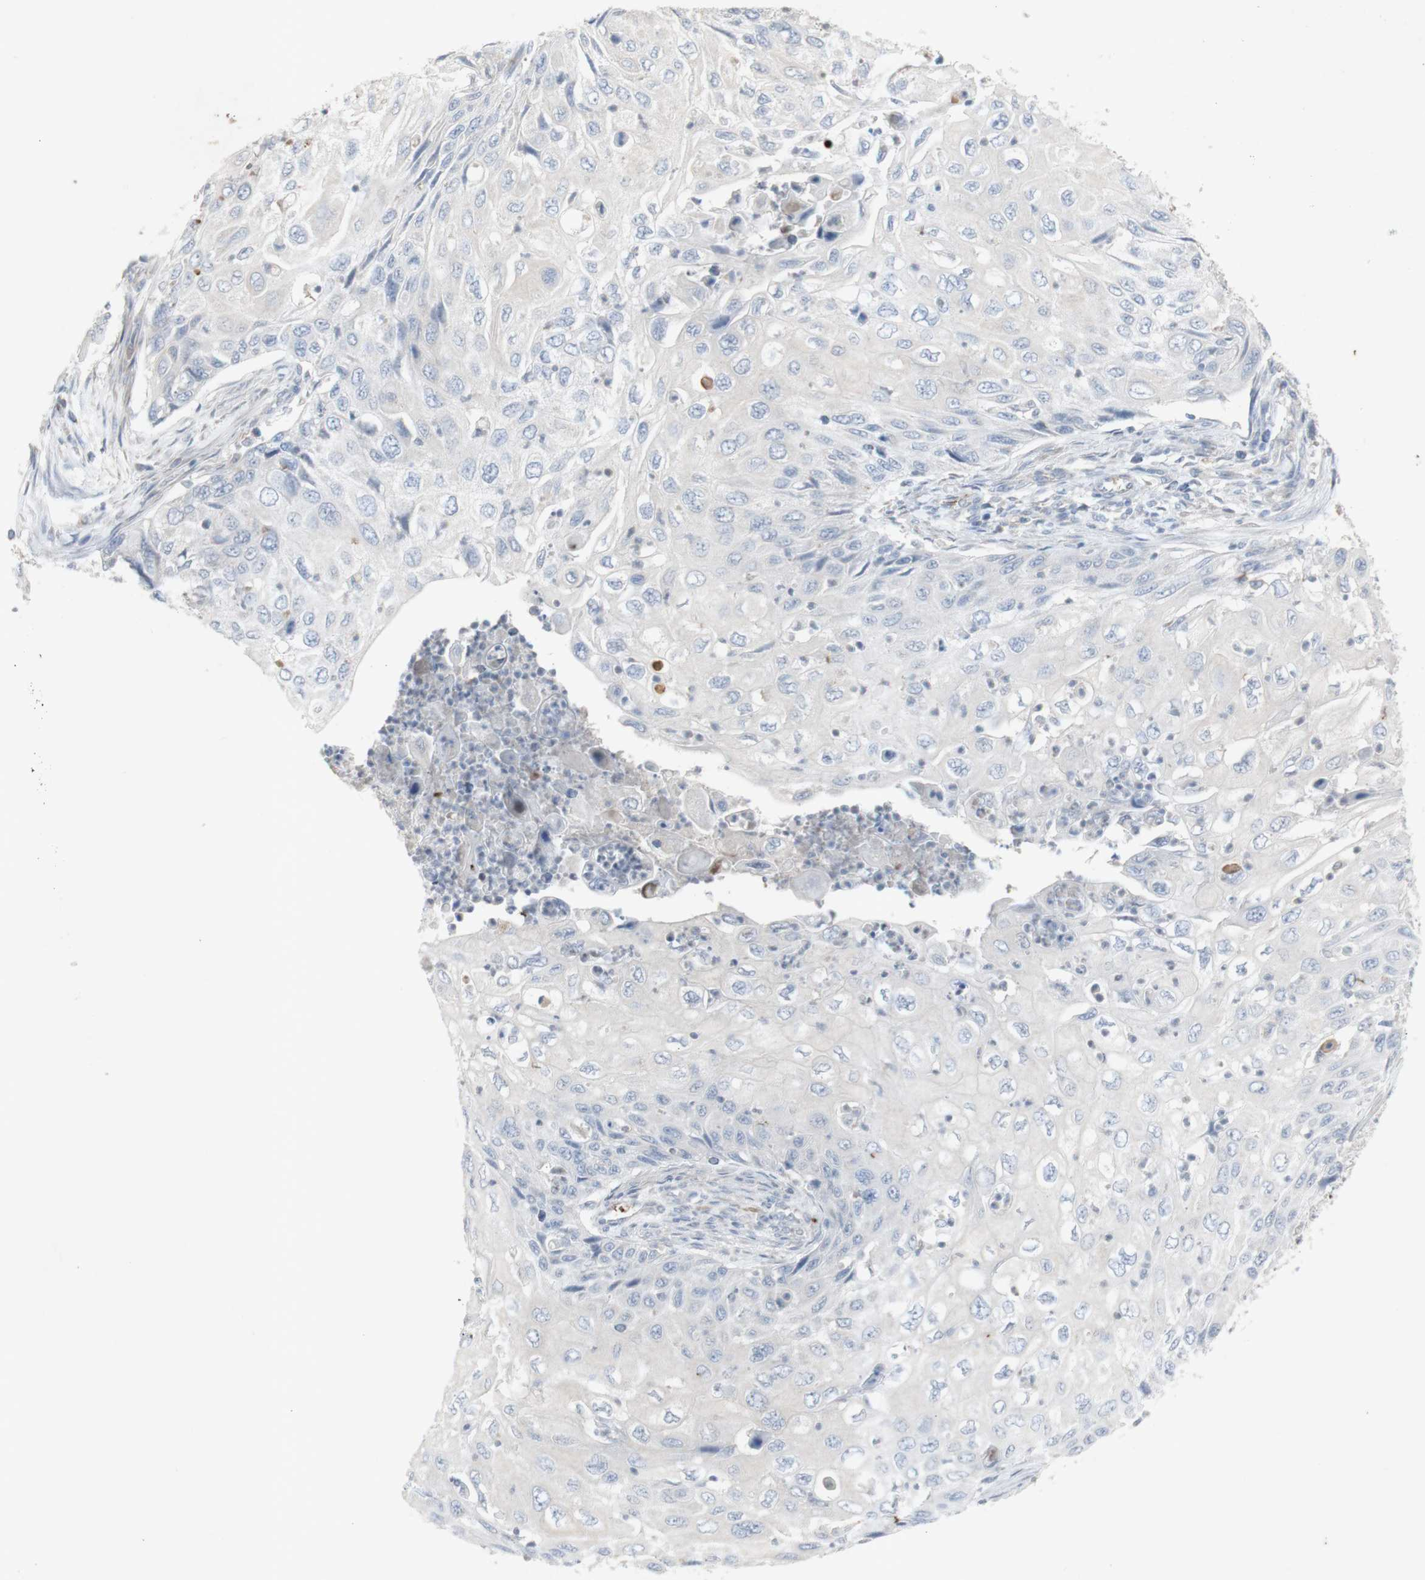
{"staining": {"intensity": "negative", "quantity": "none", "location": "none"}, "tissue": "cervical cancer", "cell_type": "Tumor cells", "image_type": "cancer", "snomed": [{"axis": "morphology", "description": "Squamous cell carcinoma, NOS"}, {"axis": "topography", "description": "Cervix"}], "caption": "A high-resolution photomicrograph shows immunohistochemistry staining of cervical squamous cell carcinoma, which exhibits no significant staining in tumor cells.", "gene": "INS", "patient": {"sex": "female", "age": 70}}